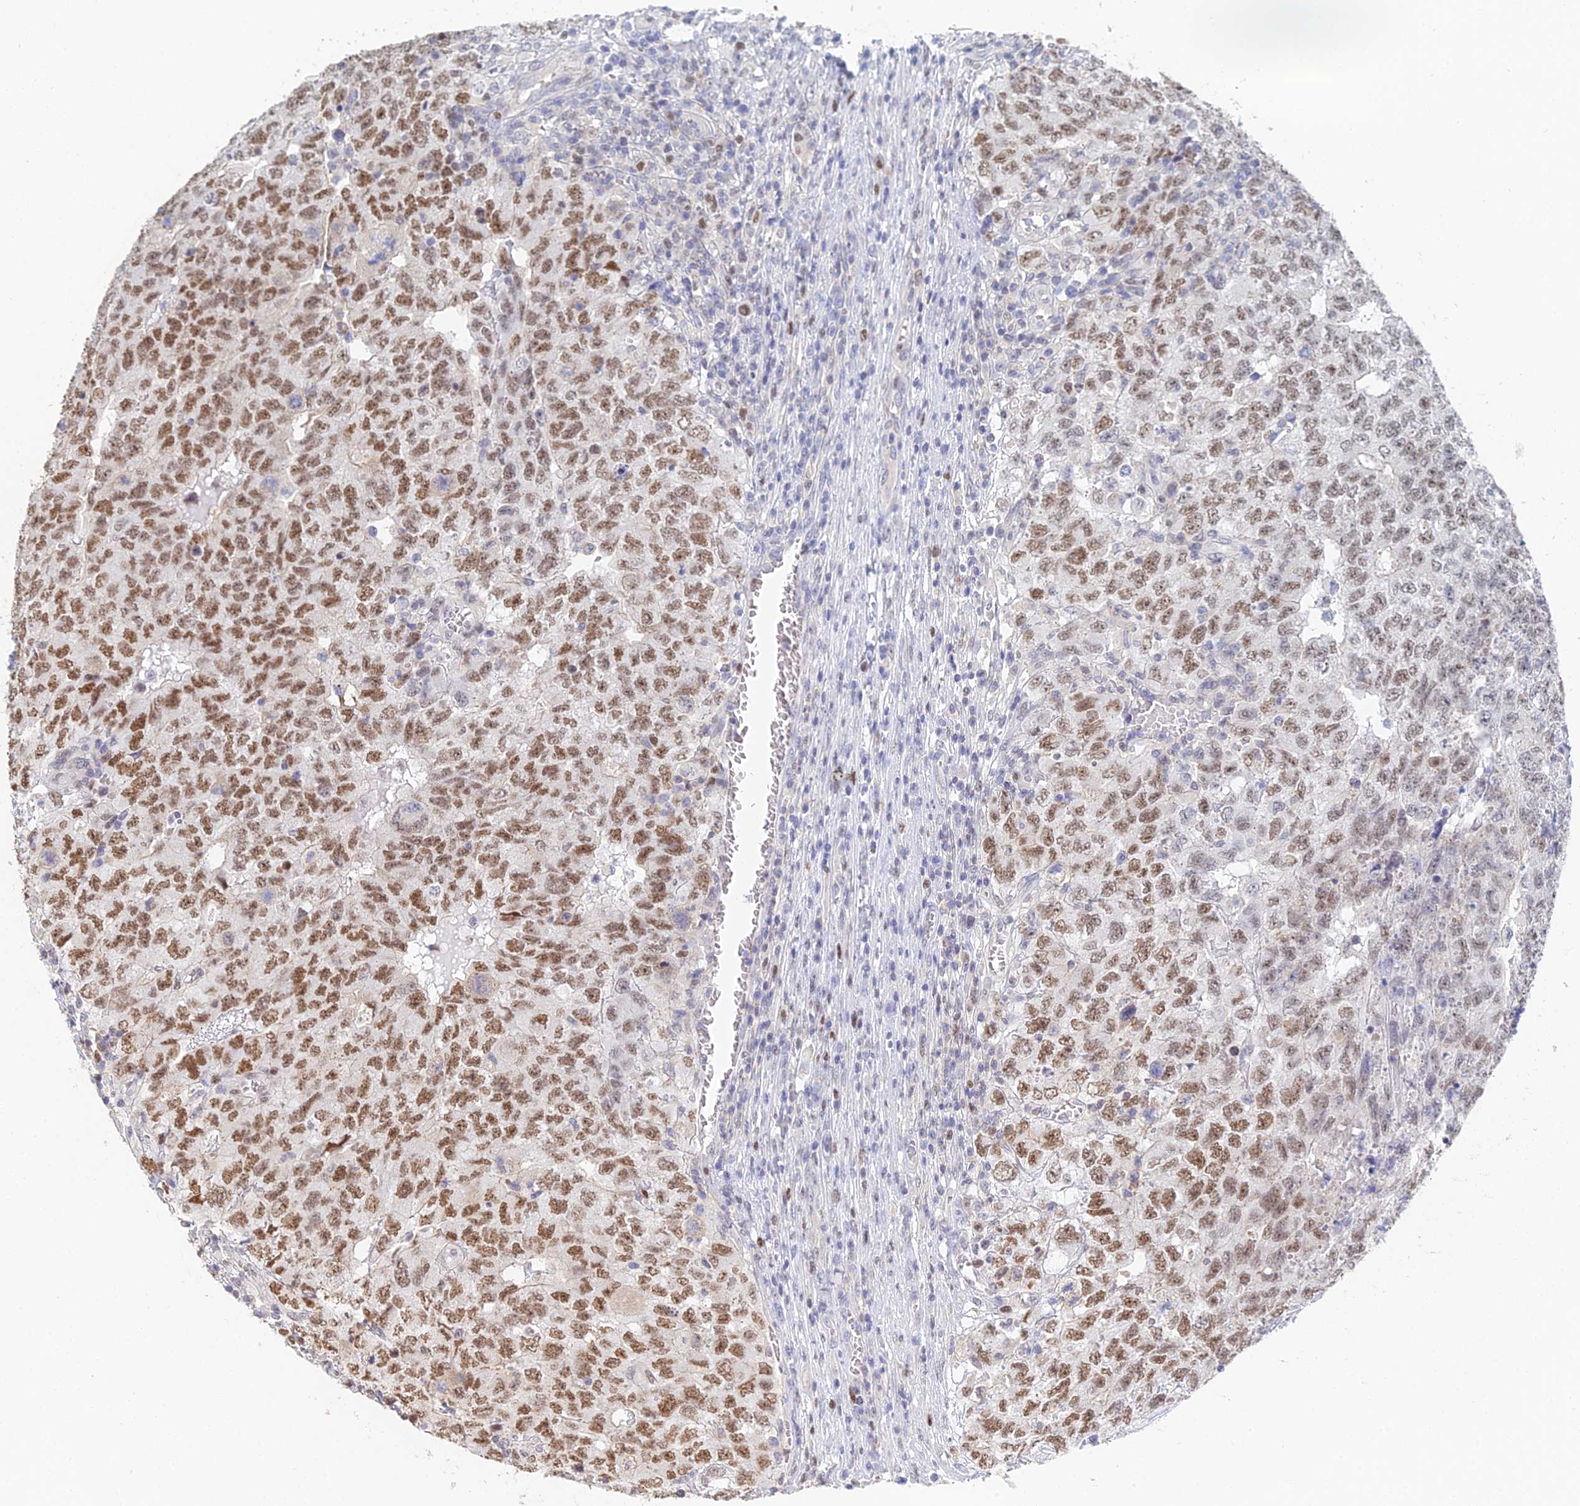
{"staining": {"intensity": "moderate", "quantity": ">75%", "location": "nuclear"}, "tissue": "testis cancer", "cell_type": "Tumor cells", "image_type": "cancer", "snomed": [{"axis": "morphology", "description": "Carcinoma, Embryonal, NOS"}, {"axis": "topography", "description": "Testis"}], "caption": "Human embryonal carcinoma (testis) stained for a protein (brown) displays moderate nuclear positive expression in about >75% of tumor cells.", "gene": "MCM2", "patient": {"sex": "male", "age": 34}}